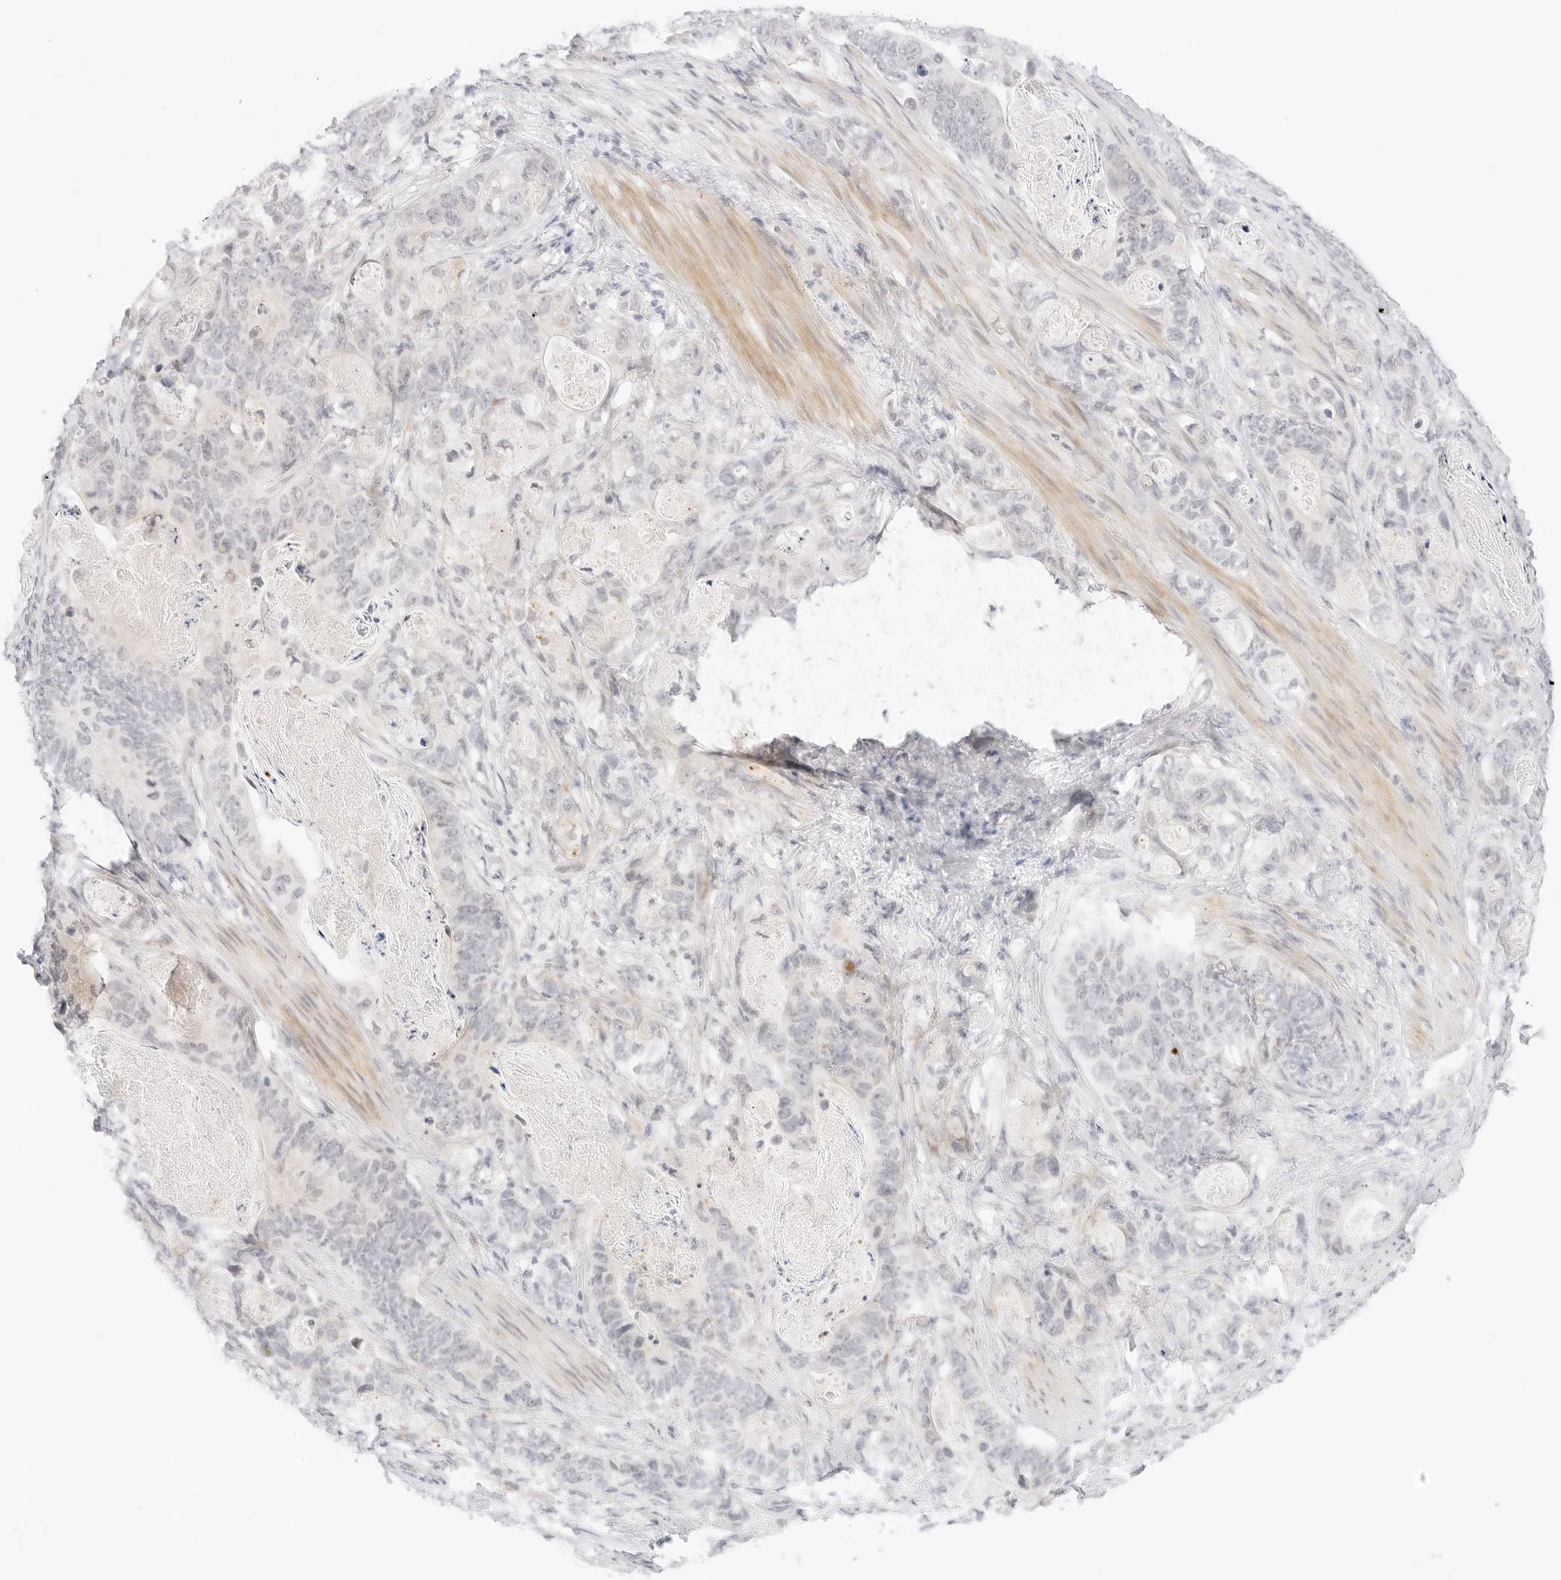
{"staining": {"intensity": "negative", "quantity": "none", "location": "none"}, "tissue": "stomach cancer", "cell_type": "Tumor cells", "image_type": "cancer", "snomed": [{"axis": "morphology", "description": "Normal tissue, NOS"}, {"axis": "morphology", "description": "Adenocarcinoma, NOS"}, {"axis": "topography", "description": "Stomach"}], "caption": "Immunohistochemical staining of adenocarcinoma (stomach) reveals no significant staining in tumor cells. Nuclei are stained in blue.", "gene": "XKR4", "patient": {"sex": "female", "age": 89}}